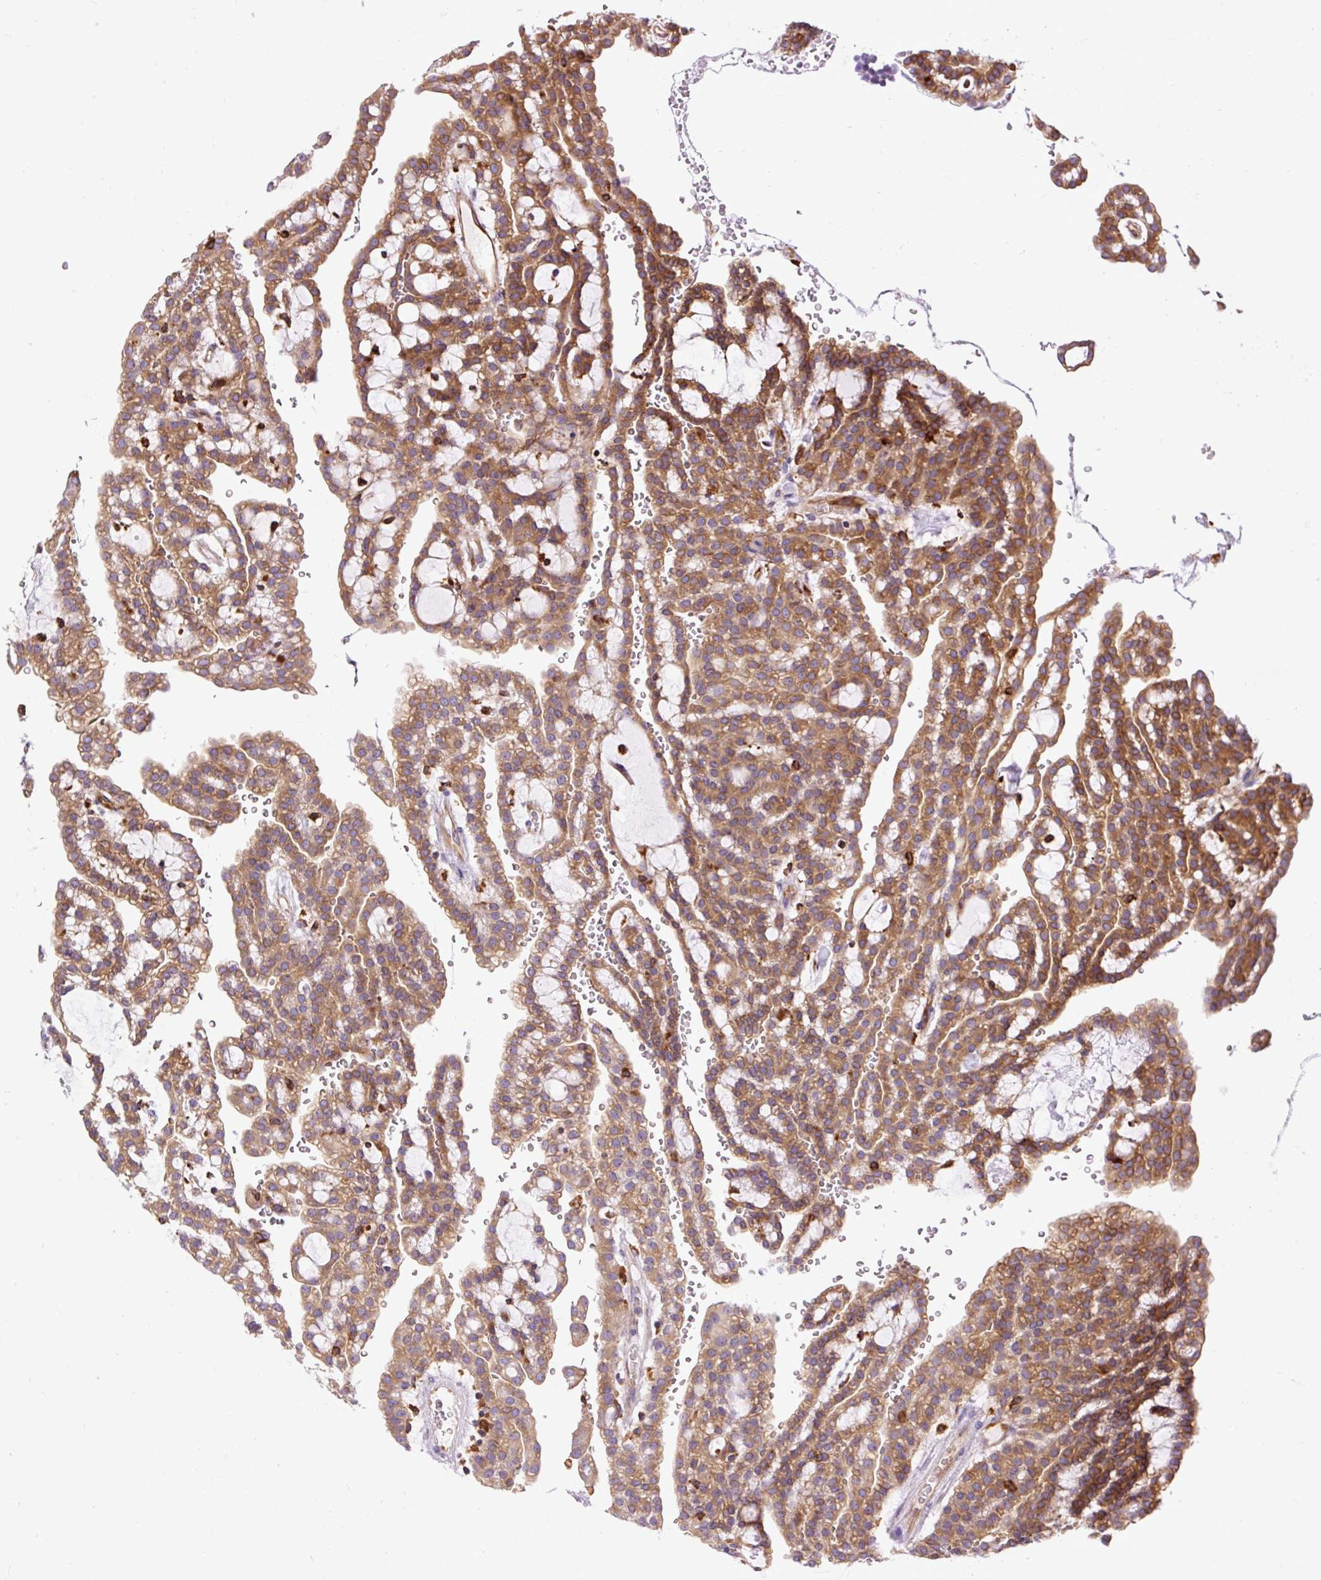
{"staining": {"intensity": "moderate", "quantity": ">75%", "location": "cytoplasmic/membranous"}, "tissue": "renal cancer", "cell_type": "Tumor cells", "image_type": "cancer", "snomed": [{"axis": "morphology", "description": "Adenocarcinoma, NOS"}, {"axis": "topography", "description": "Kidney"}], "caption": "Renal adenocarcinoma stained with immunohistochemistry (IHC) exhibits moderate cytoplasmic/membranous staining in approximately >75% of tumor cells. (IHC, brightfield microscopy, high magnification).", "gene": "MAP1S", "patient": {"sex": "male", "age": 63}}